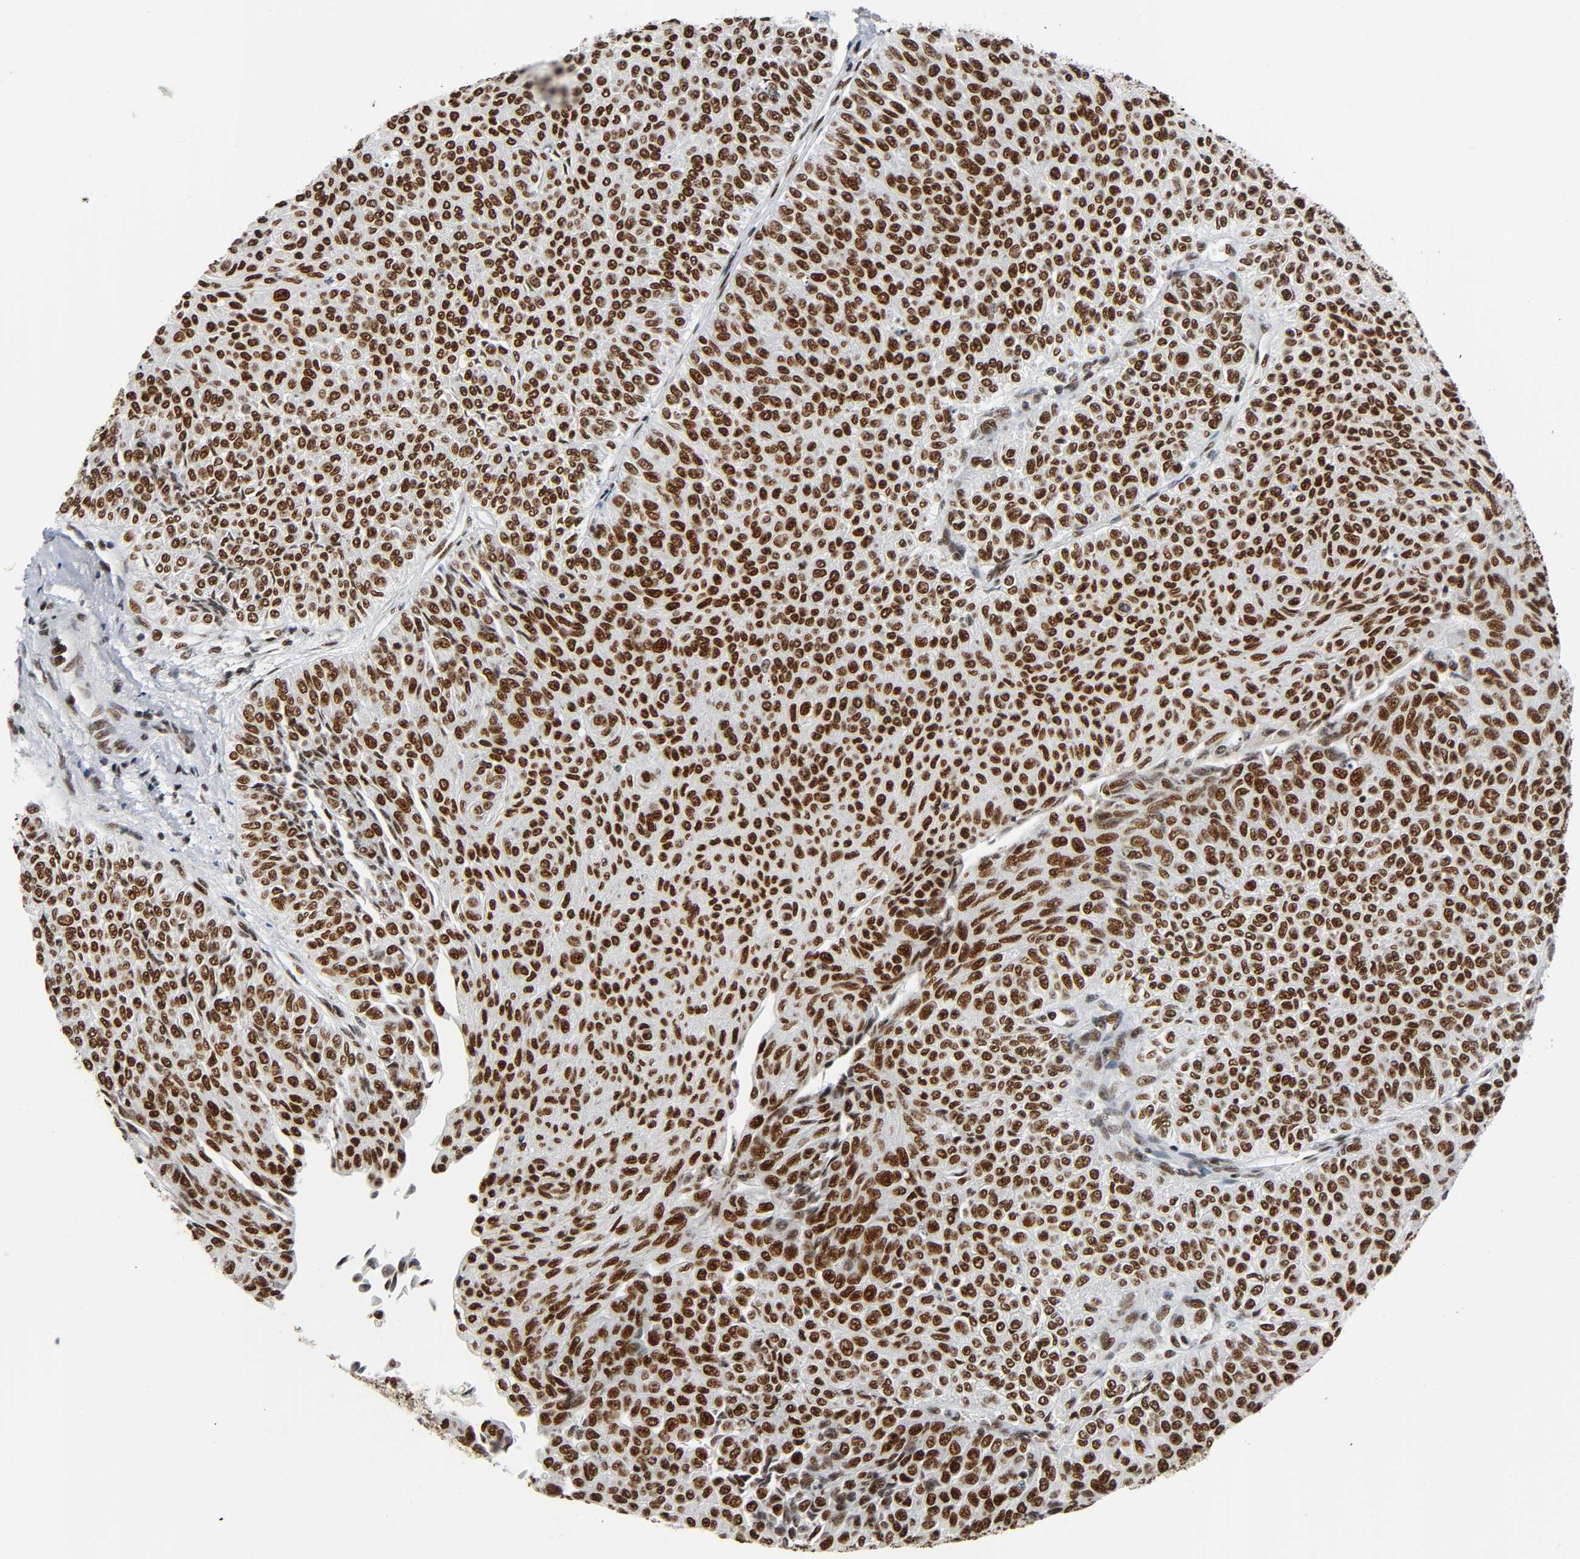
{"staining": {"intensity": "strong", "quantity": ">75%", "location": "nuclear"}, "tissue": "urothelial cancer", "cell_type": "Tumor cells", "image_type": "cancer", "snomed": [{"axis": "morphology", "description": "Urothelial carcinoma, Low grade"}, {"axis": "topography", "description": "Urinary bladder"}], "caption": "Urothelial cancer tissue demonstrates strong nuclear positivity in approximately >75% of tumor cells Using DAB (3,3'-diaminobenzidine) (brown) and hematoxylin (blue) stains, captured at high magnification using brightfield microscopy.", "gene": "CDK9", "patient": {"sex": "male", "age": 78}}